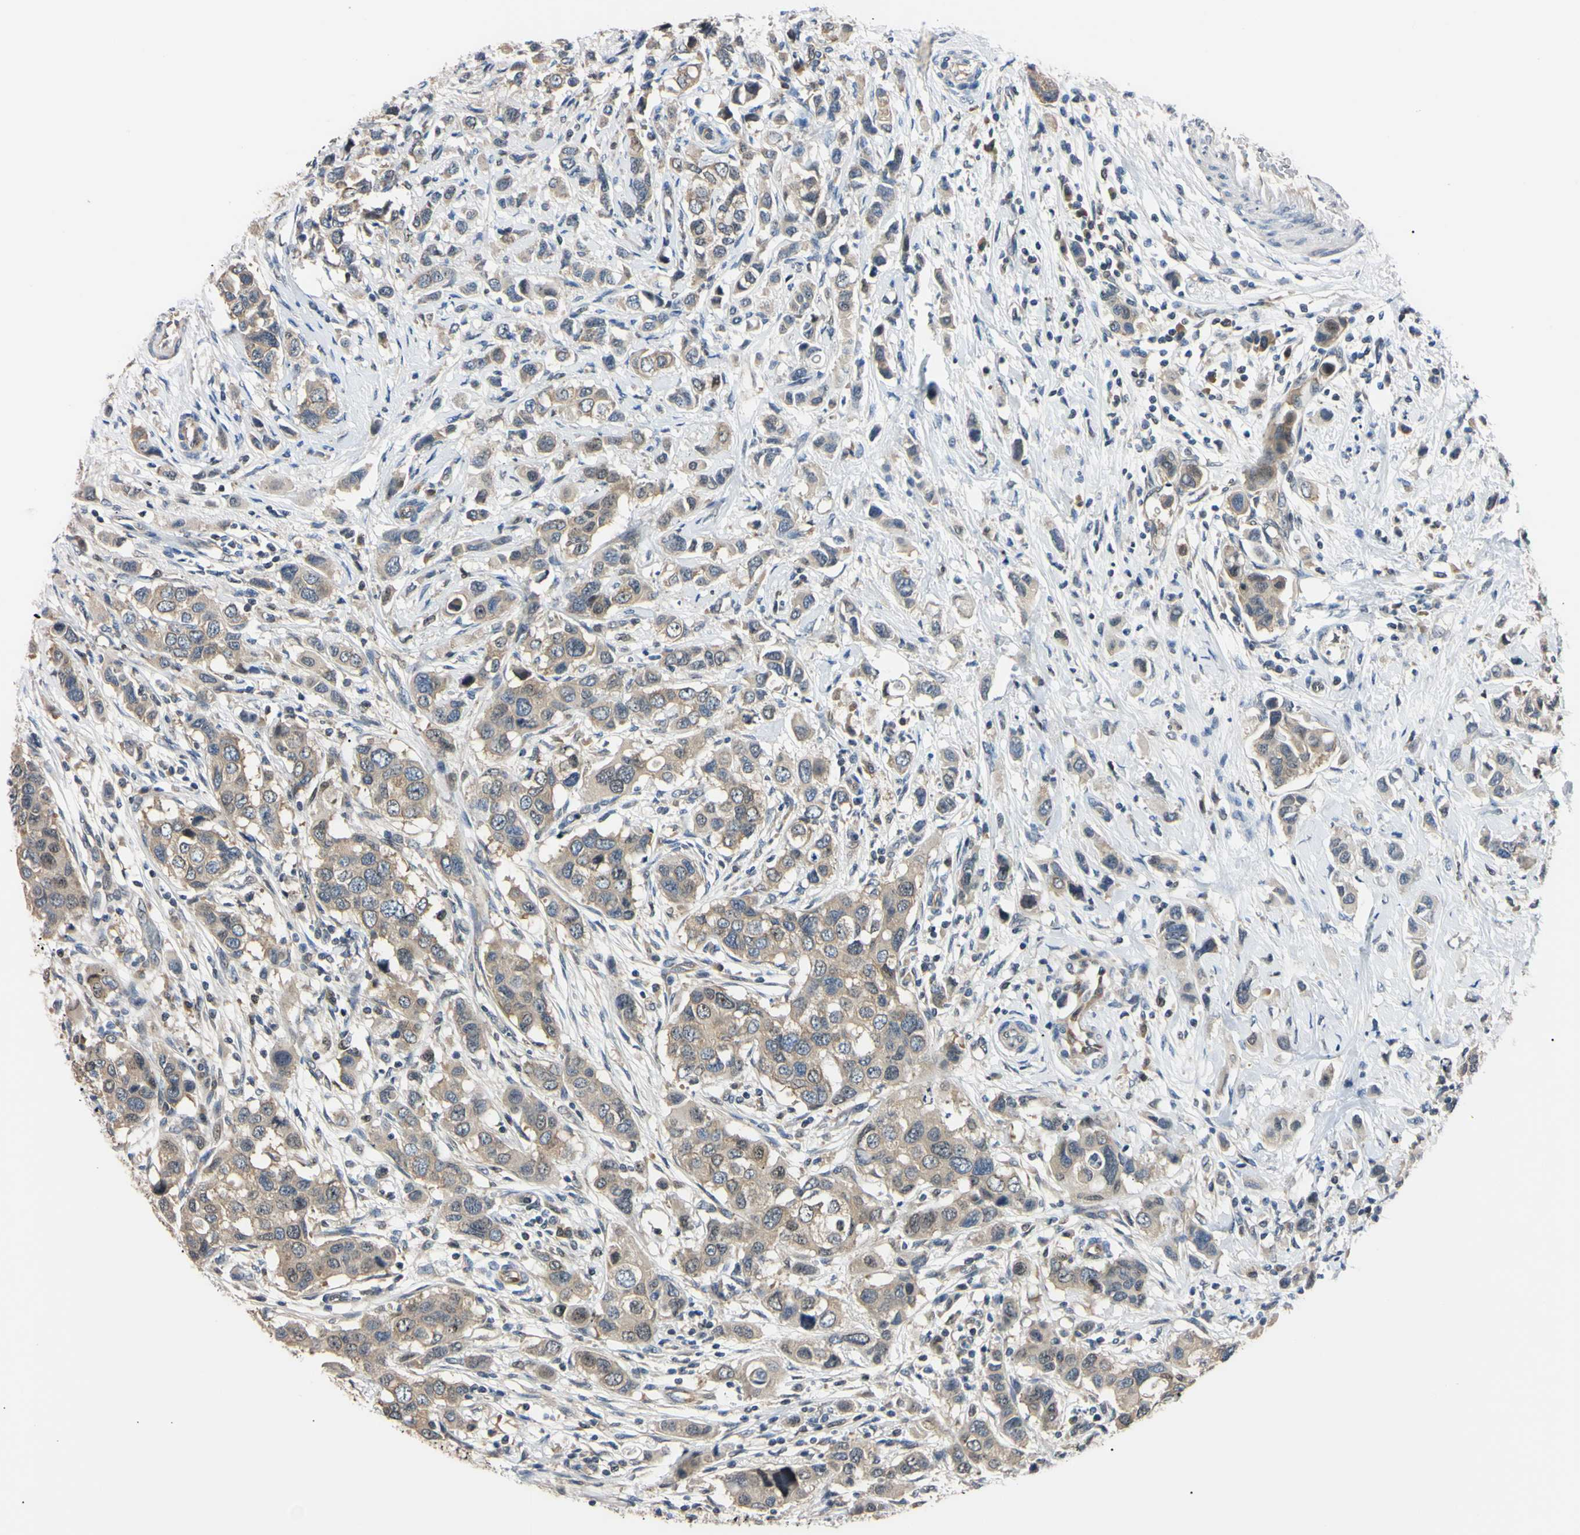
{"staining": {"intensity": "weak", "quantity": ">75%", "location": "cytoplasmic/membranous"}, "tissue": "breast cancer", "cell_type": "Tumor cells", "image_type": "cancer", "snomed": [{"axis": "morphology", "description": "Normal tissue, NOS"}, {"axis": "morphology", "description": "Duct carcinoma"}, {"axis": "topography", "description": "Breast"}], "caption": "The immunohistochemical stain highlights weak cytoplasmic/membranous staining in tumor cells of breast cancer tissue.", "gene": "RARS1", "patient": {"sex": "female", "age": 50}}